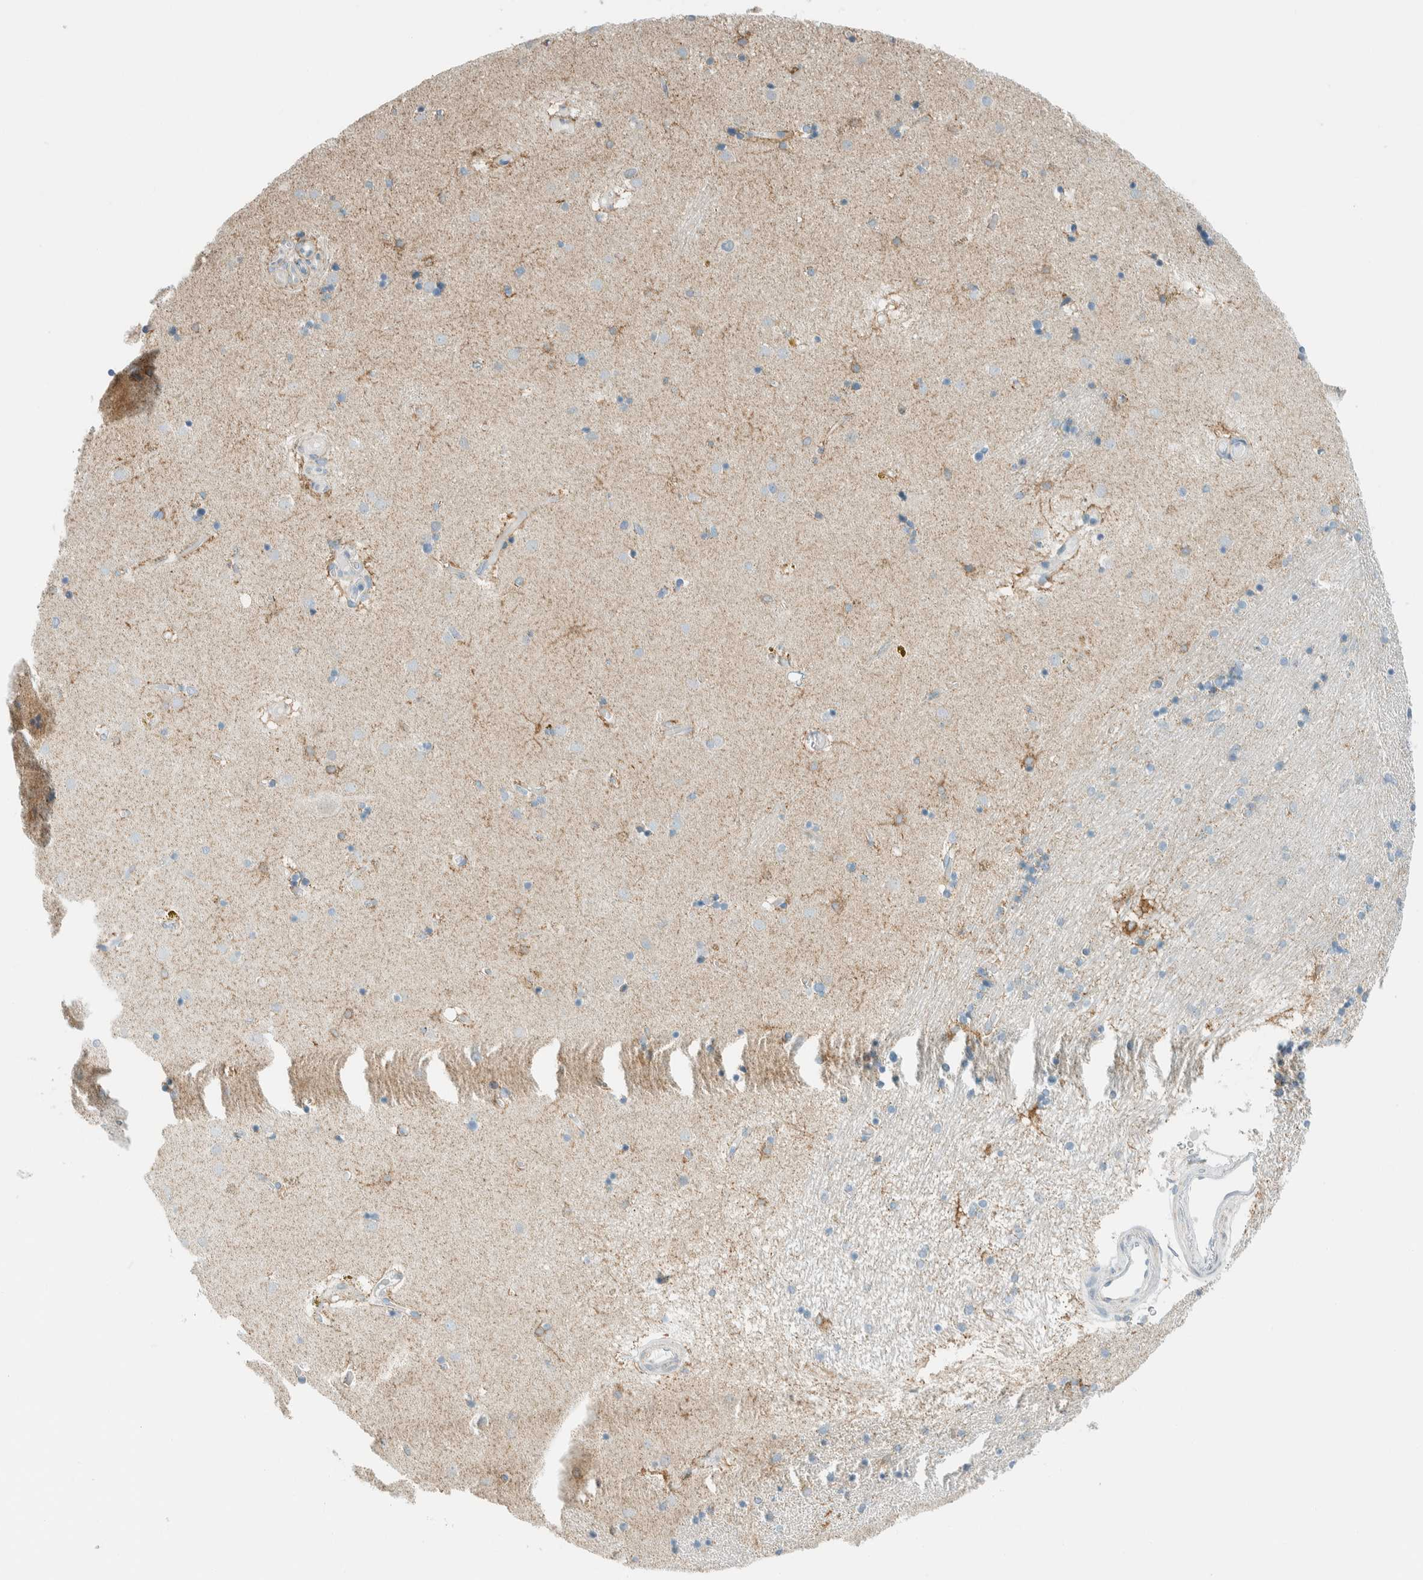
{"staining": {"intensity": "moderate", "quantity": "<25%", "location": "cytoplasmic/membranous"}, "tissue": "caudate", "cell_type": "Glial cells", "image_type": "normal", "snomed": [{"axis": "morphology", "description": "Normal tissue, NOS"}, {"axis": "topography", "description": "Lateral ventricle wall"}], "caption": "An immunohistochemistry (IHC) photomicrograph of benign tissue is shown. Protein staining in brown highlights moderate cytoplasmic/membranous positivity in caudate within glial cells.", "gene": "AARSD1", "patient": {"sex": "male", "age": 70}}